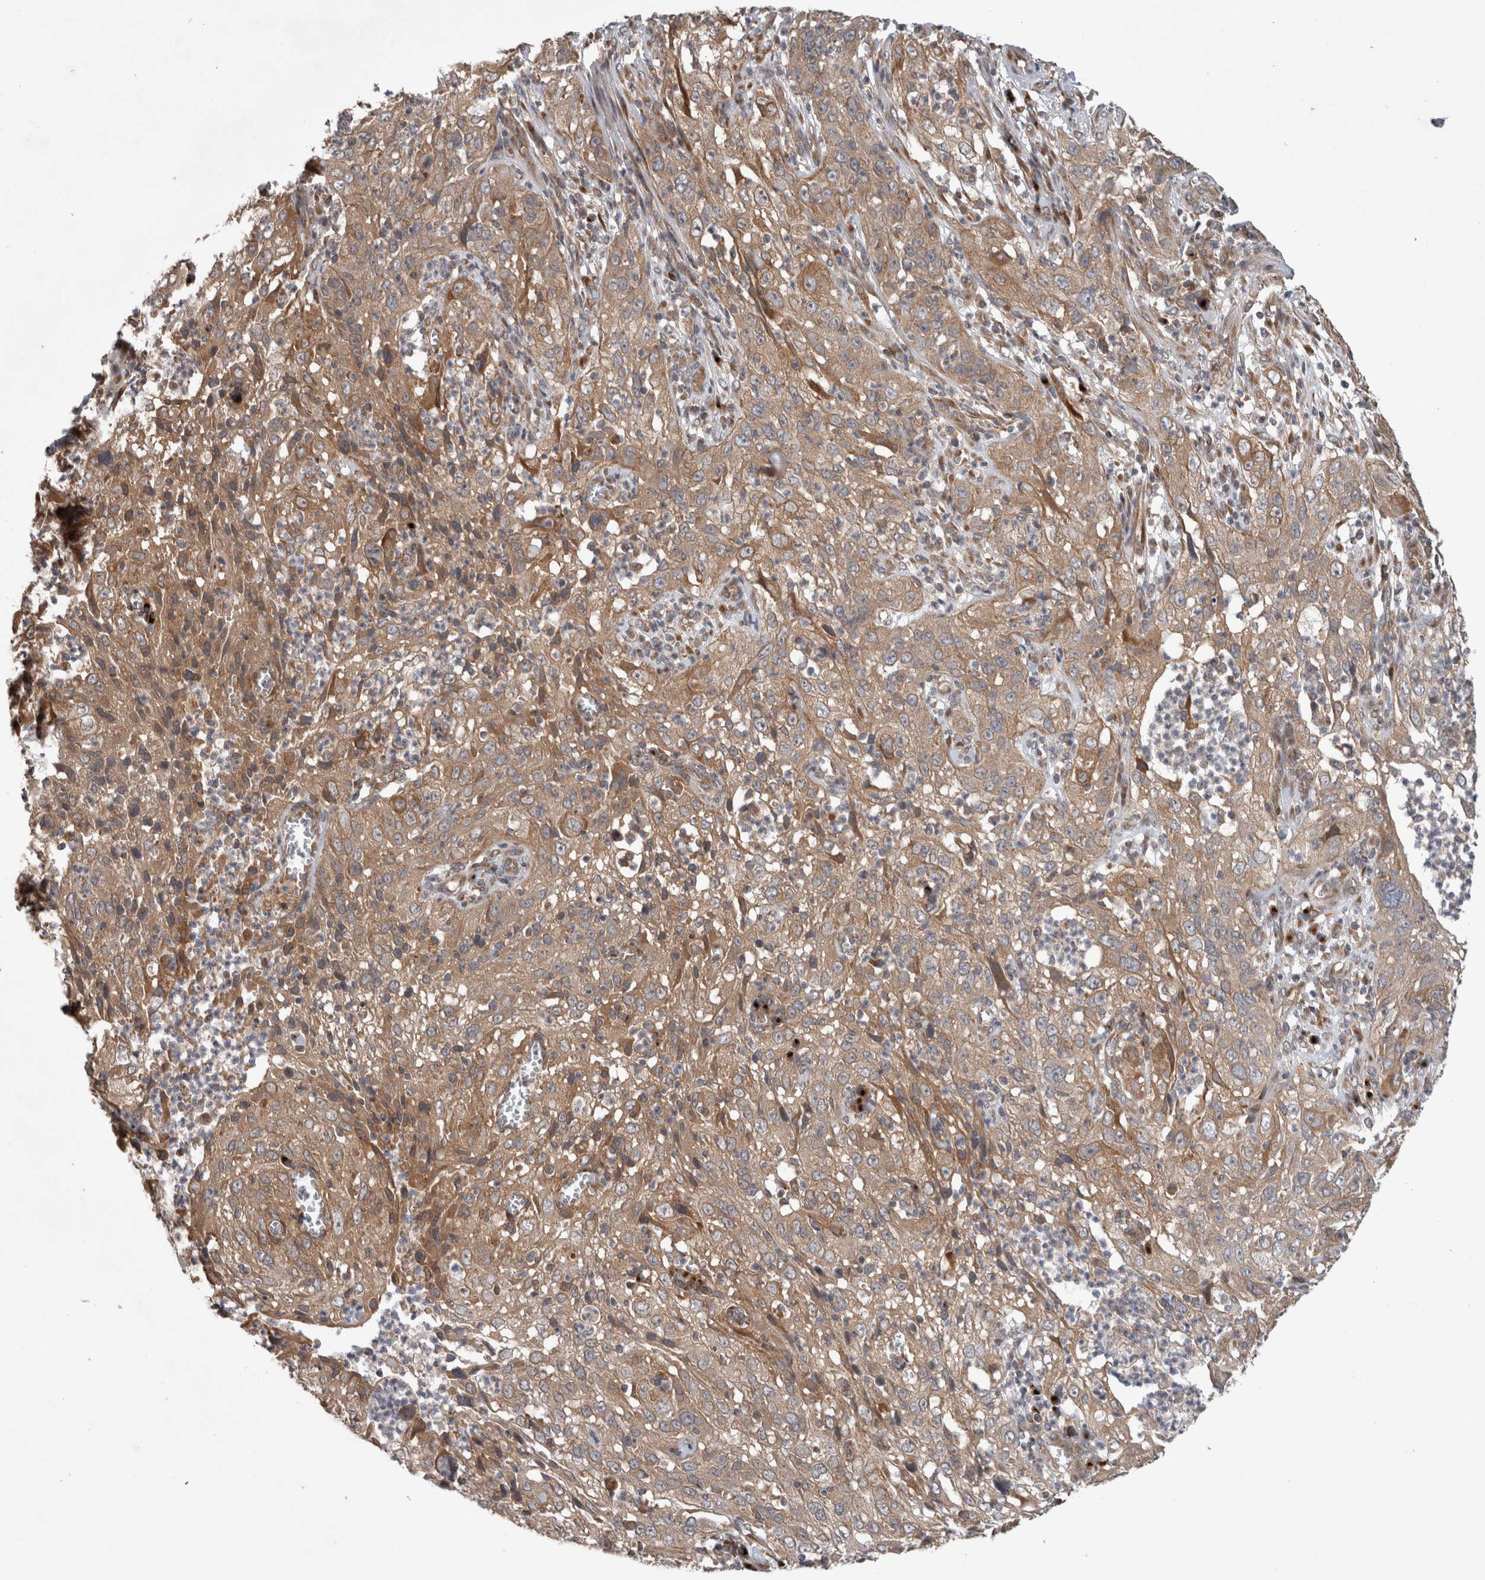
{"staining": {"intensity": "moderate", "quantity": ">75%", "location": "cytoplasmic/membranous"}, "tissue": "cervical cancer", "cell_type": "Tumor cells", "image_type": "cancer", "snomed": [{"axis": "morphology", "description": "Squamous cell carcinoma, NOS"}, {"axis": "topography", "description": "Cervix"}], "caption": "Cervical cancer stained for a protein exhibits moderate cytoplasmic/membranous positivity in tumor cells.", "gene": "TRIM5", "patient": {"sex": "female", "age": 32}}